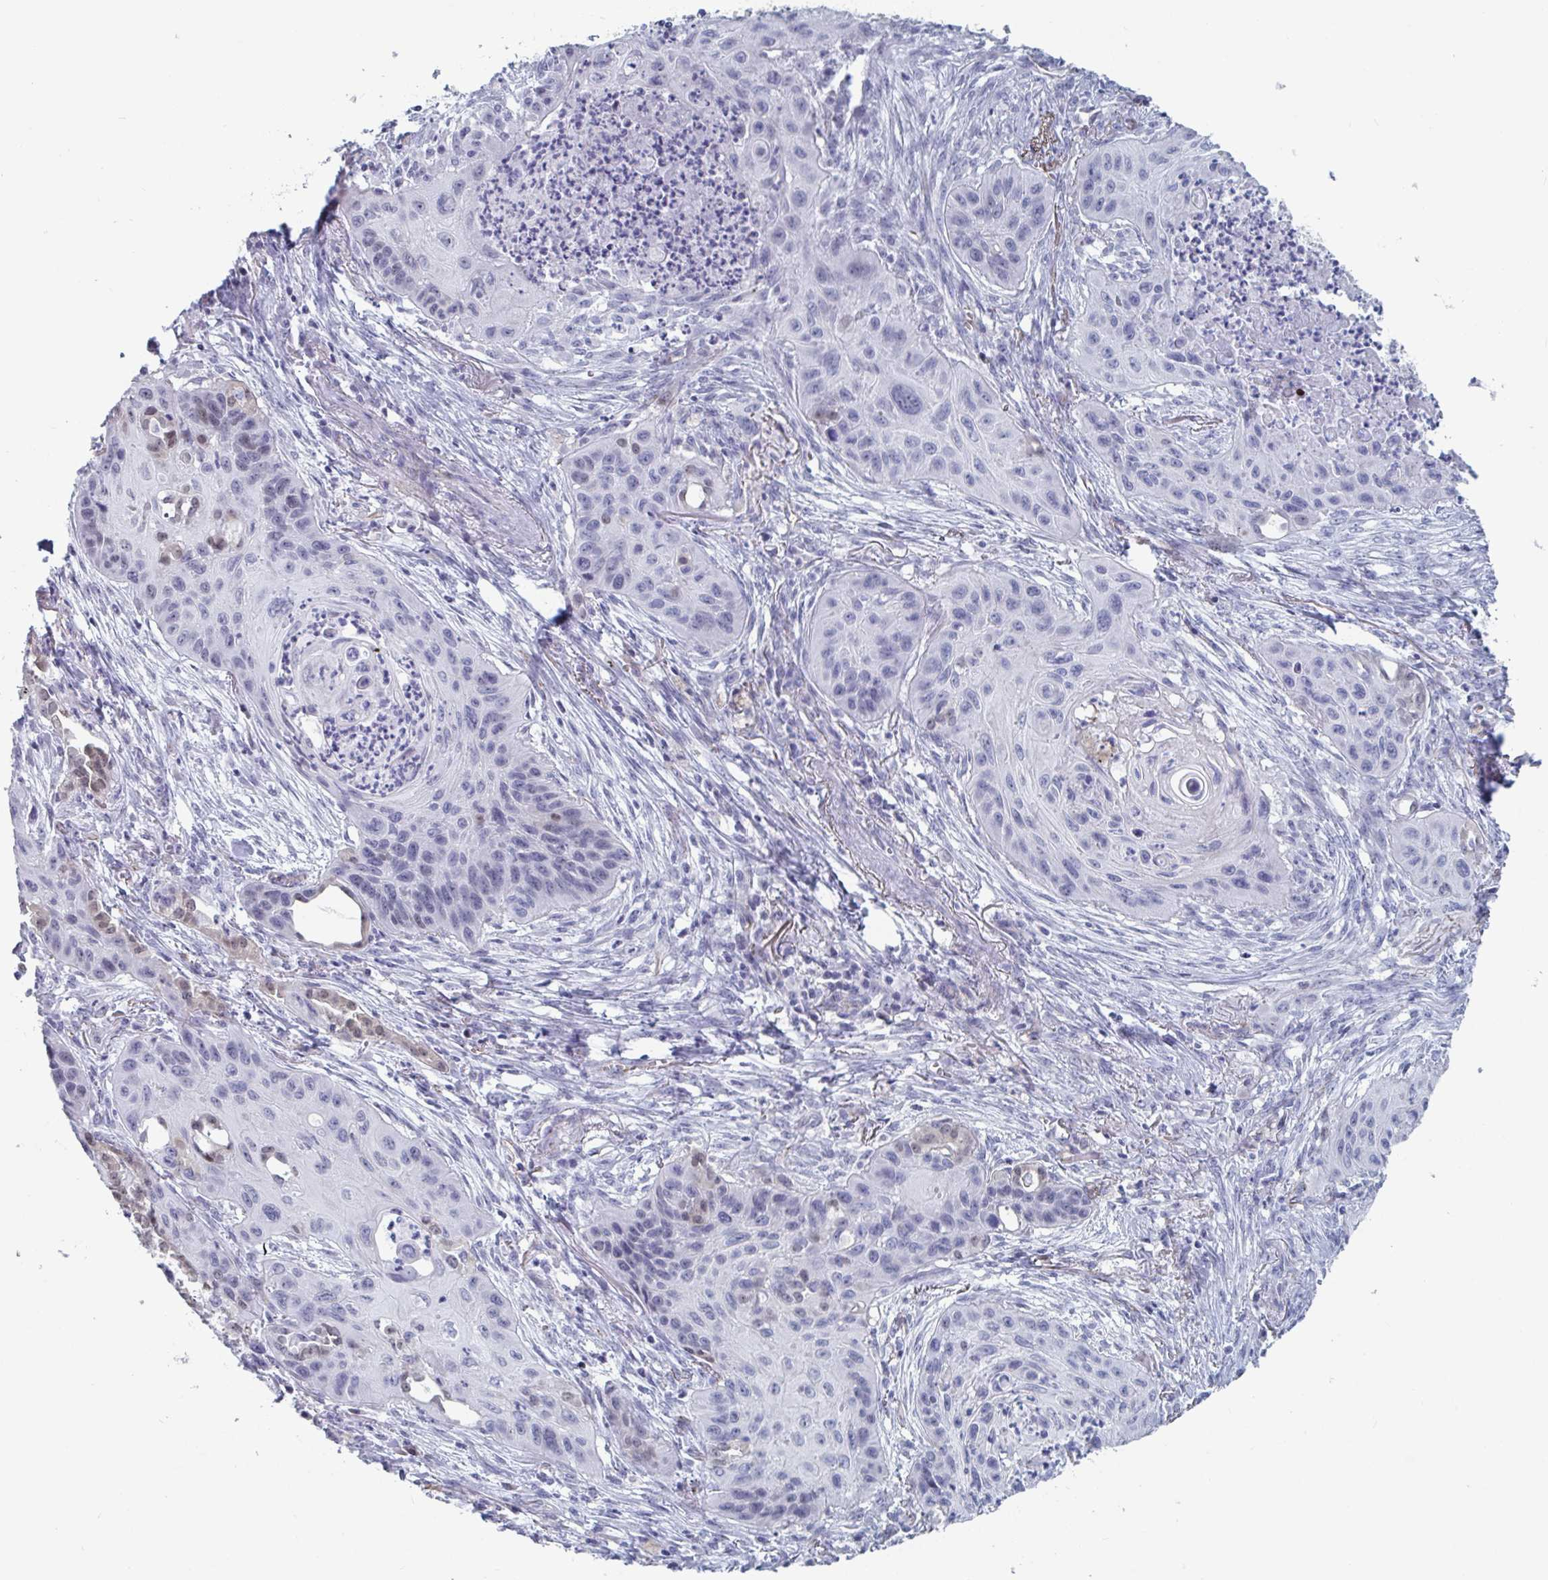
{"staining": {"intensity": "negative", "quantity": "none", "location": "none"}, "tissue": "lung cancer", "cell_type": "Tumor cells", "image_type": "cancer", "snomed": [{"axis": "morphology", "description": "Squamous cell carcinoma, NOS"}, {"axis": "topography", "description": "Lung"}], "caption": "Immunohistochemistry (IHC) of human lung cancer demonstrates no staining in tumor cells.", "gene": "FOXA1", "patient": {"sex": "male", "age": 71}}